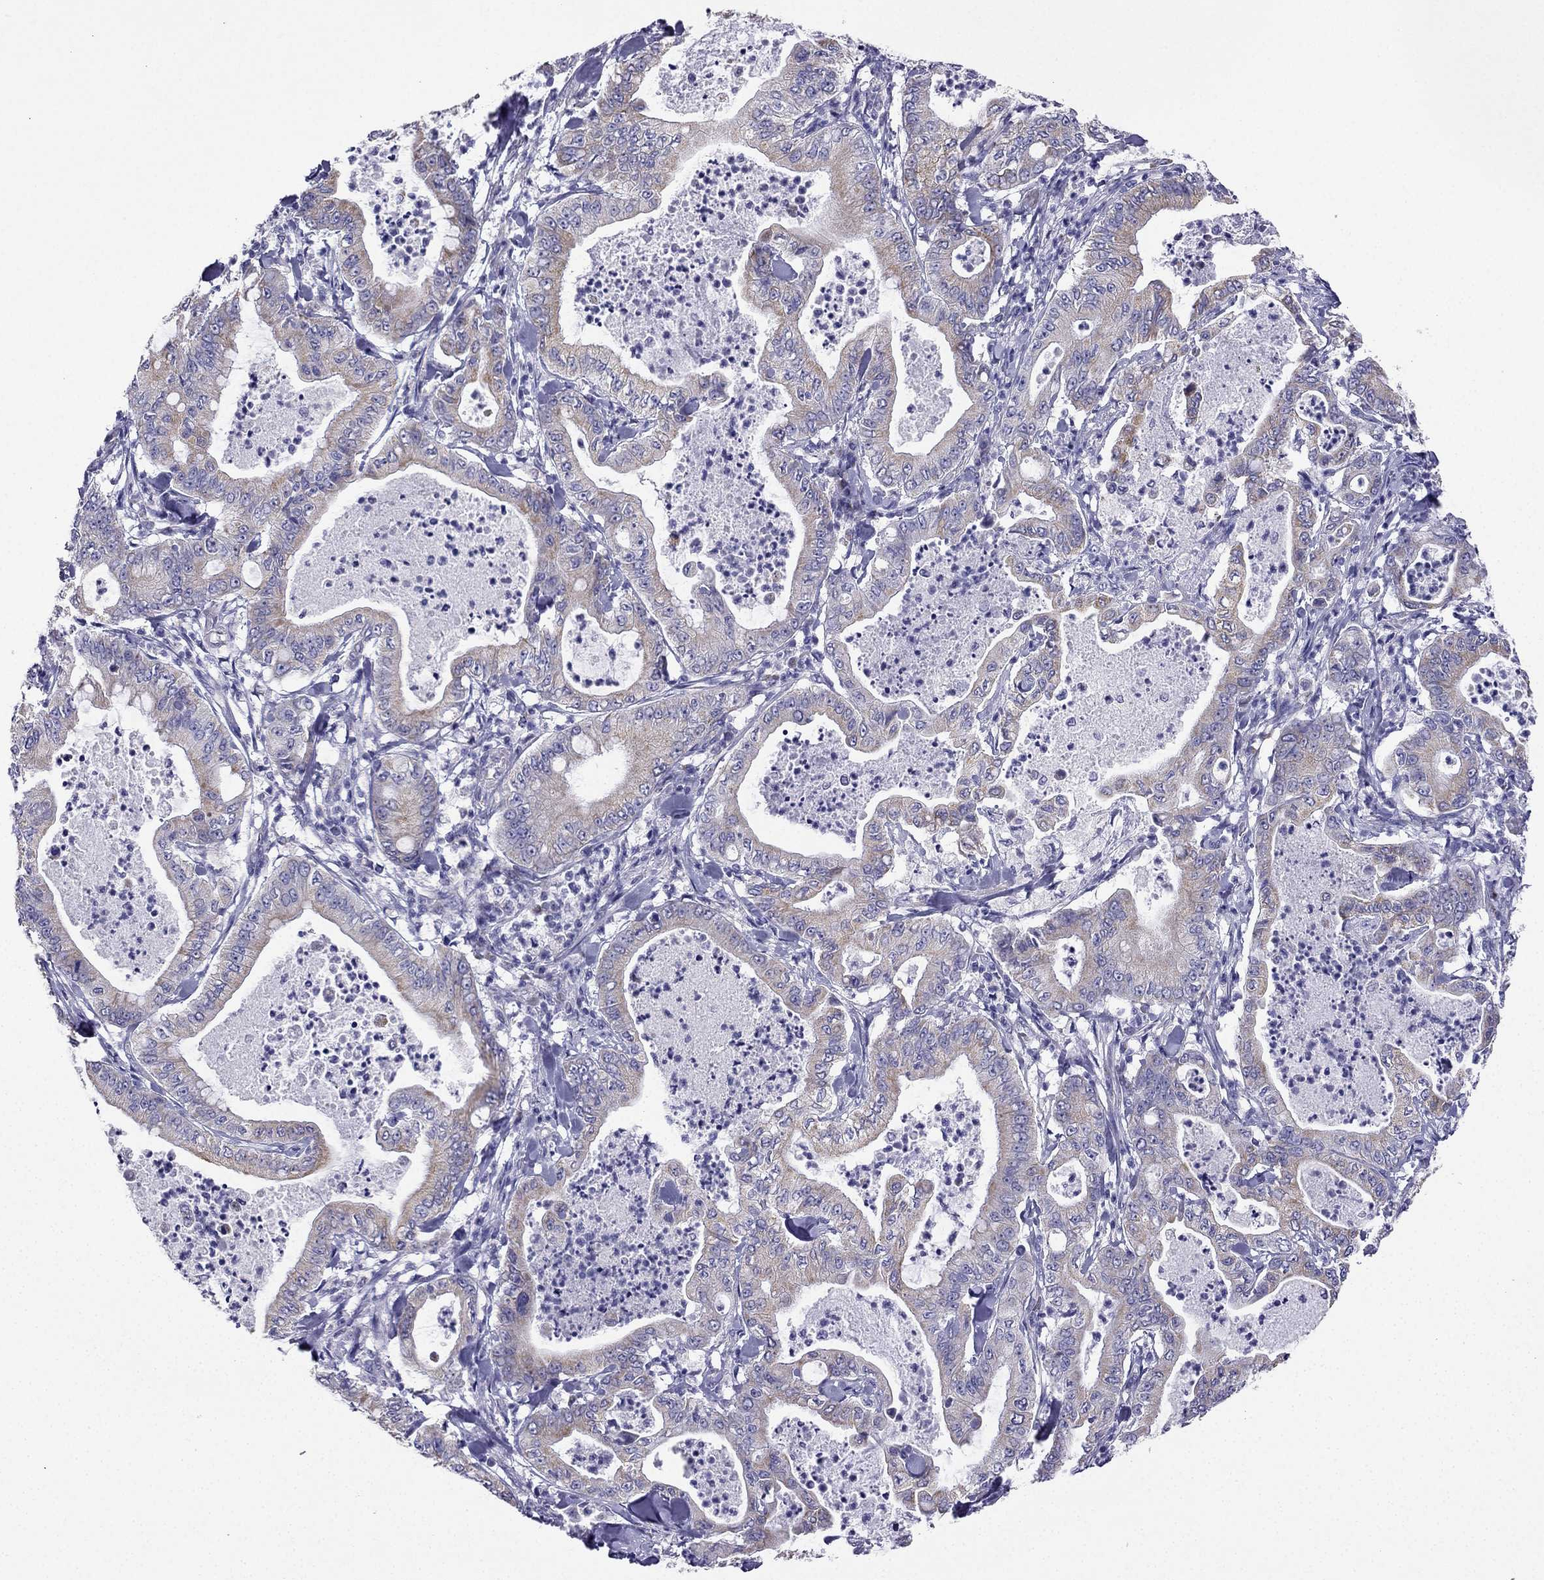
{"staining": {"intensity": "weak", "quantity": ">75%", "location": "cytoplasmic/membranous"}, "tissue": "pancreatic cancer", "cell_type": "Tumor cells", "image_type": "cancer", "snomed": [{"axis": "morphology", "description": "Adenocarcinoma, NOS"}, {"axis": "topography", "description": "Pancreas"}], "caption": "Protein positivity by immunohistochemistry reveals weak cytoplasmic/membranous positivity in approximately >75% of tumor cells in adenocarcinoma (pancreatic).", "gene": "KIF5A", "patient": {"sex": "male", "age": 71}}